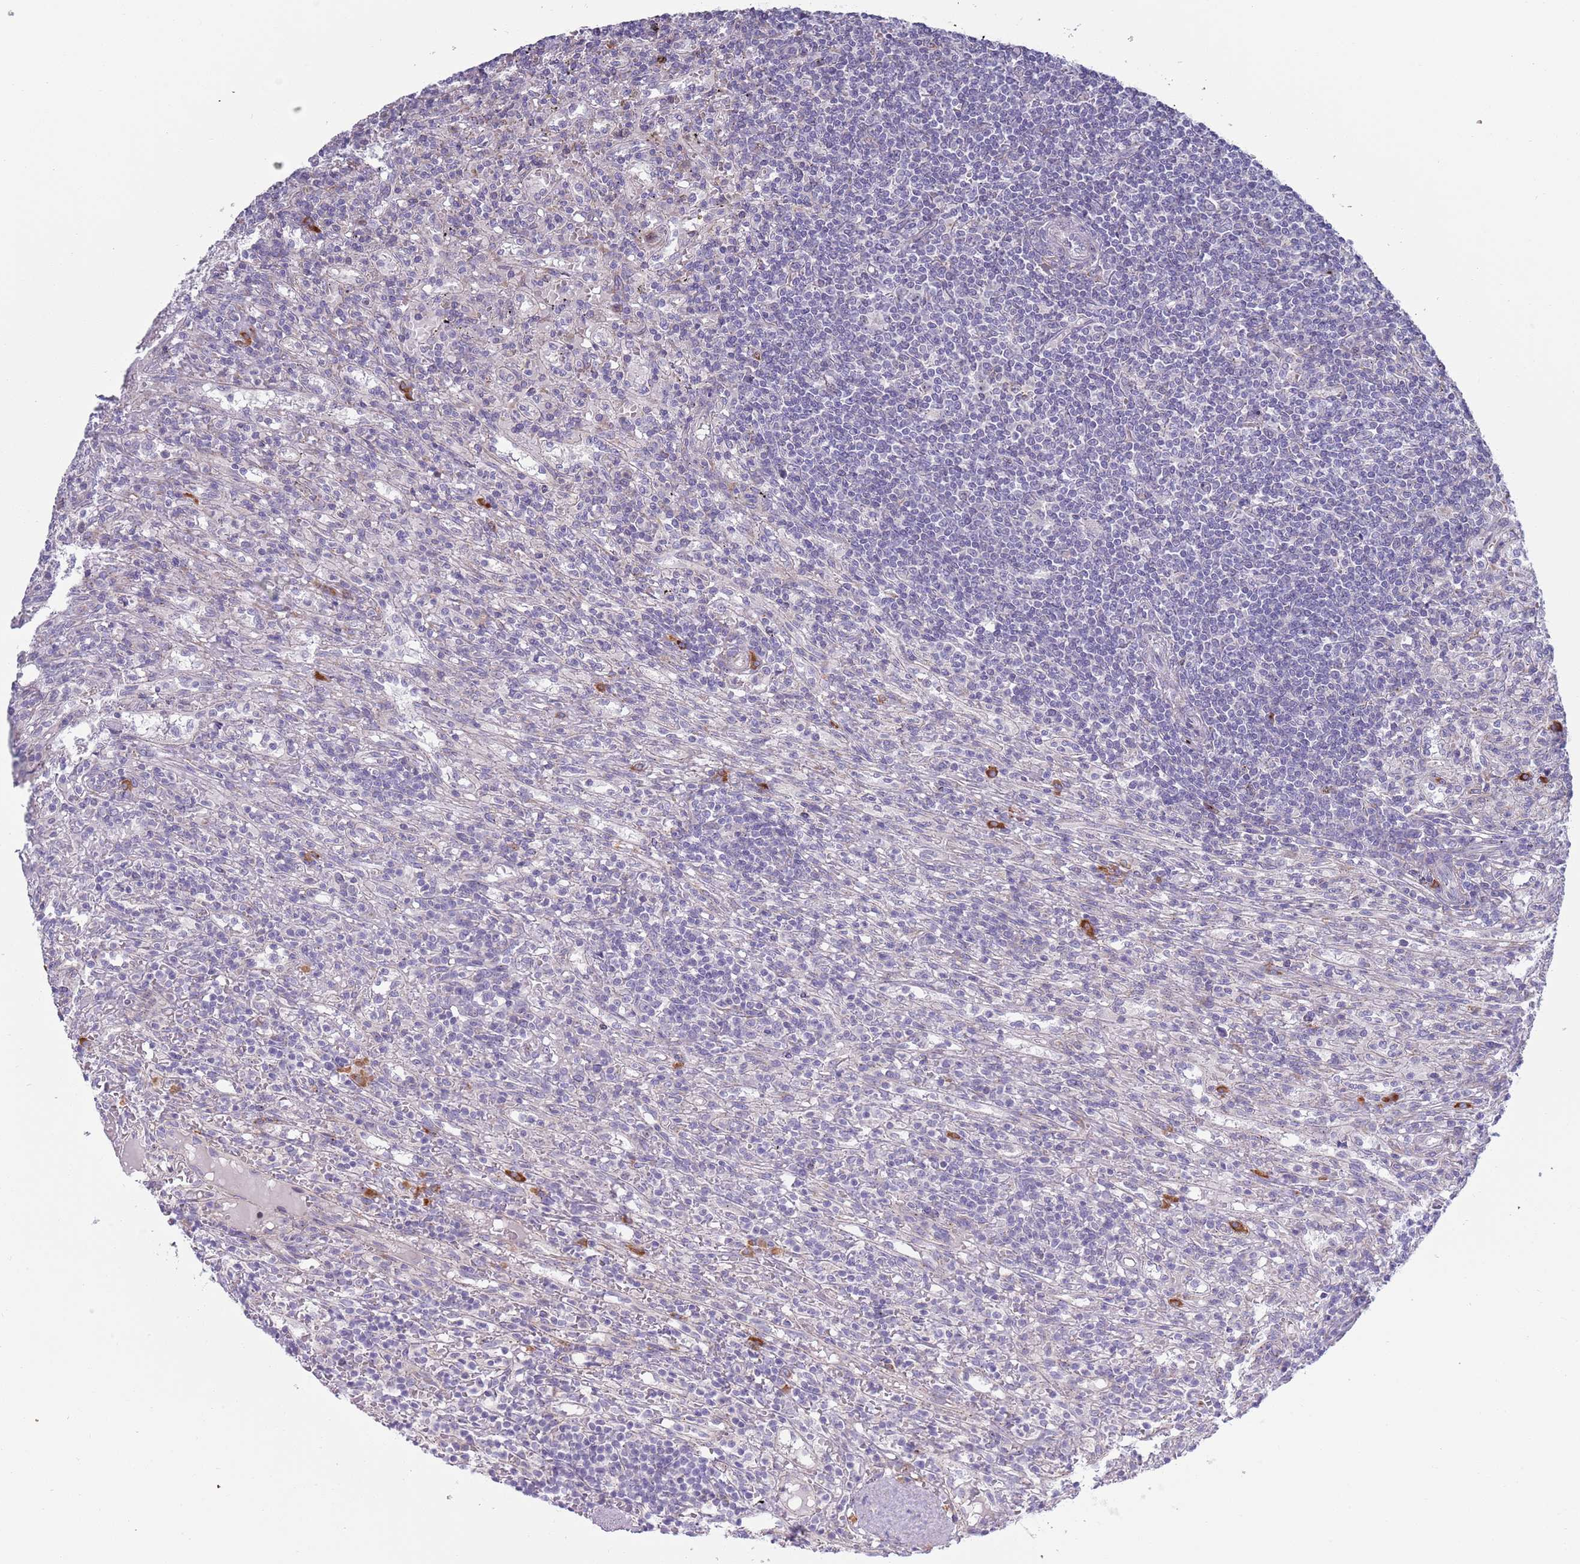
{"staining": {"intensity": "negative", "quantity": "none", "location": "none"}, "tissue": "lymphoma", "cell_type": "Tumor cells", "image_type": "cancer", "snomed": [{"axis": "morphology", "description": "Malignant lymphoma, non-Hodgkin's type, Low grade"}, {"axis": "topography", "description": "Spleen"}], "caption": "Low-grade malignant lymphoma, non-Hodgkin's type stained for a protein using IHC demonstrates no staining tumor cells.", "gene": "LTB", "patient": {"sex": "male", "age": 76}}